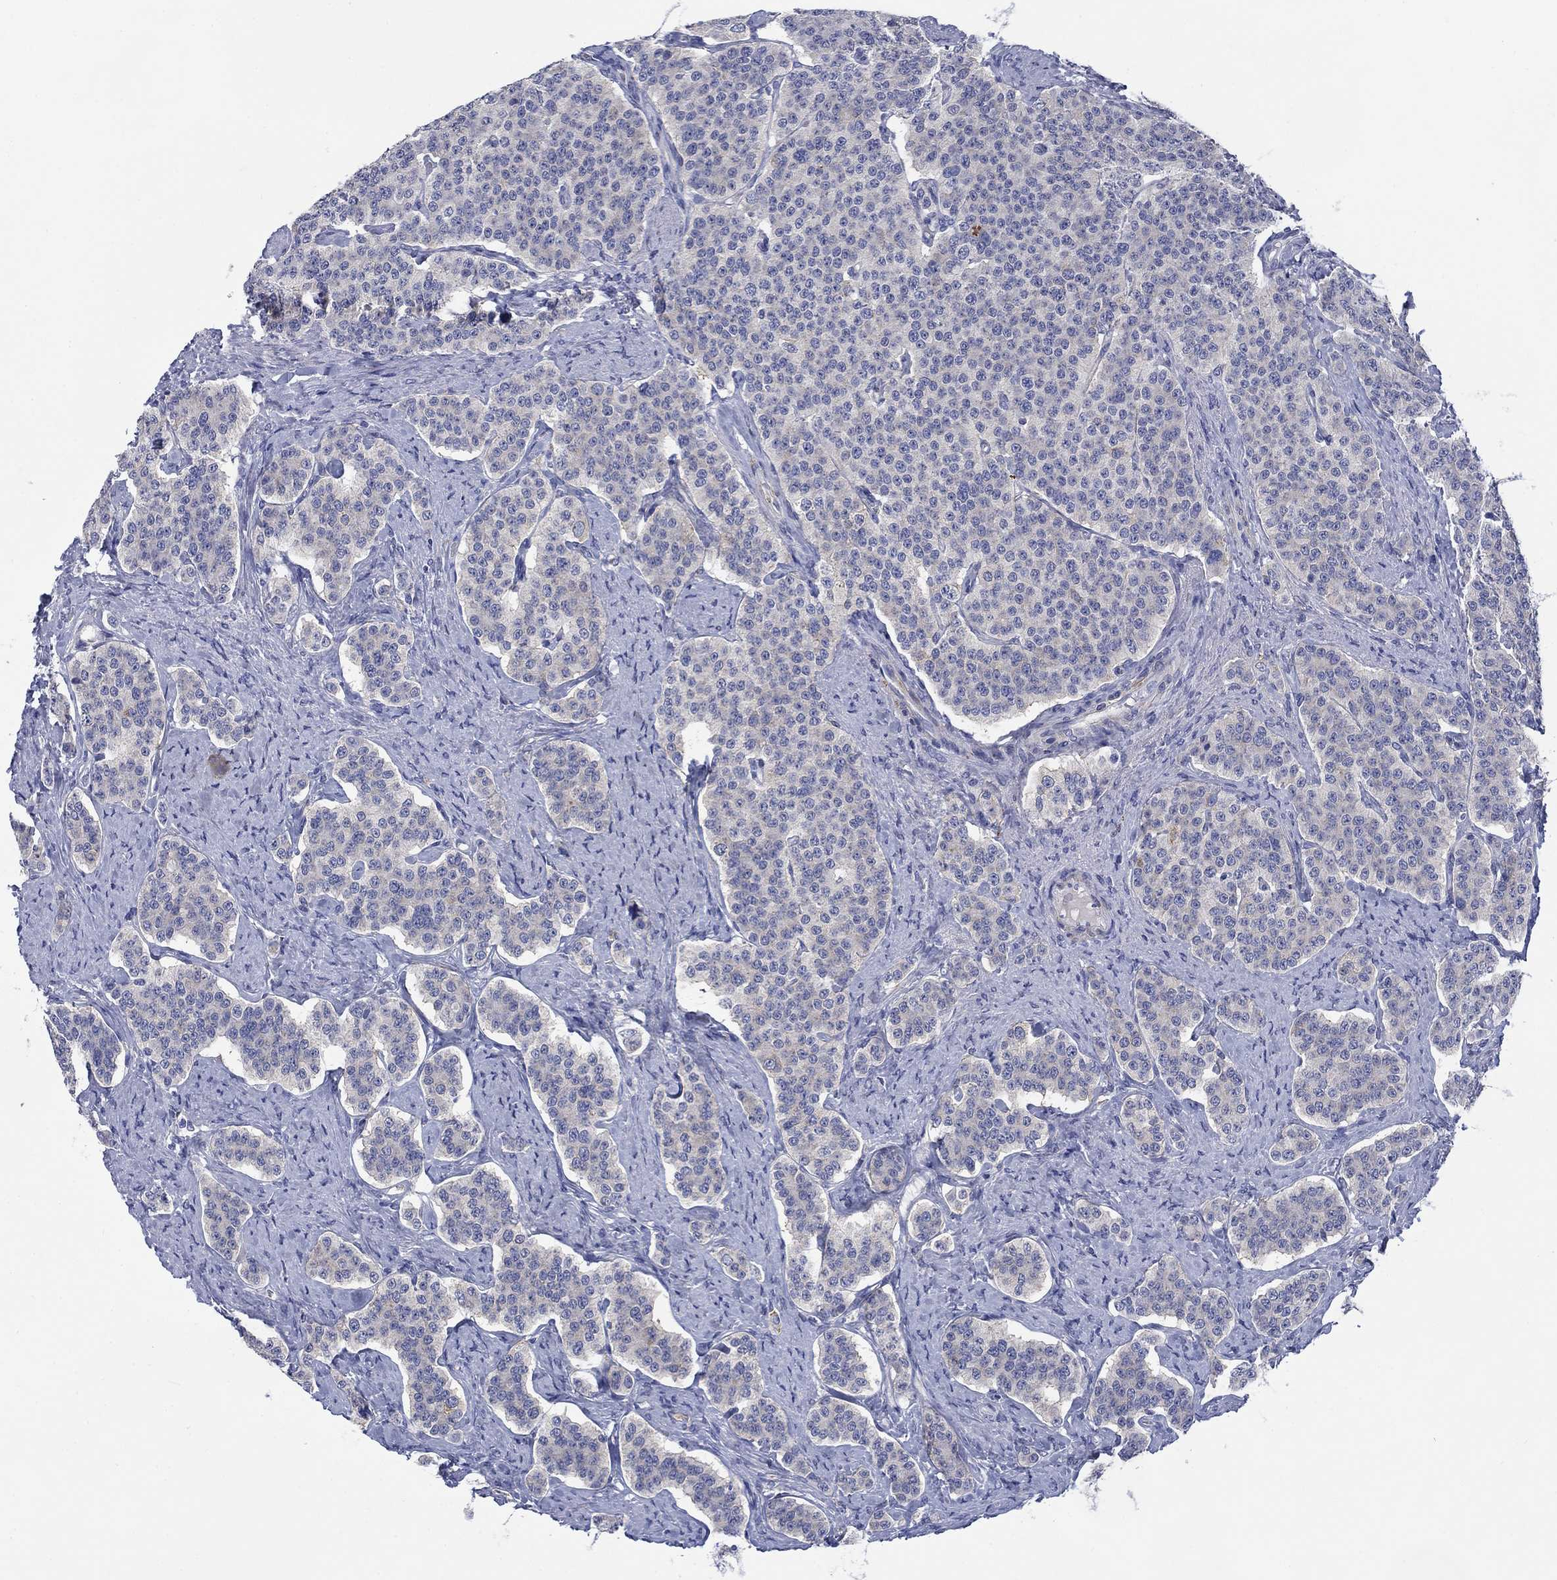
{"staining": {"intensity": "negative", "quantity": "none", "location": "none"}, "tissue": "carcinoid", "cell_type": "Tumor cells", "image_type": "cancer", "snomed": [{"axis": "morphology", "description": "Carcinoid, malignant, NOS"}, {"axis": "topography", "description": "Small intestine"}], "caption": "There is no significant staining in tumor cells of malignant carcinoid.", "gene": "PTPRZ1", "patient": {"sex": "female", "age": 58}}